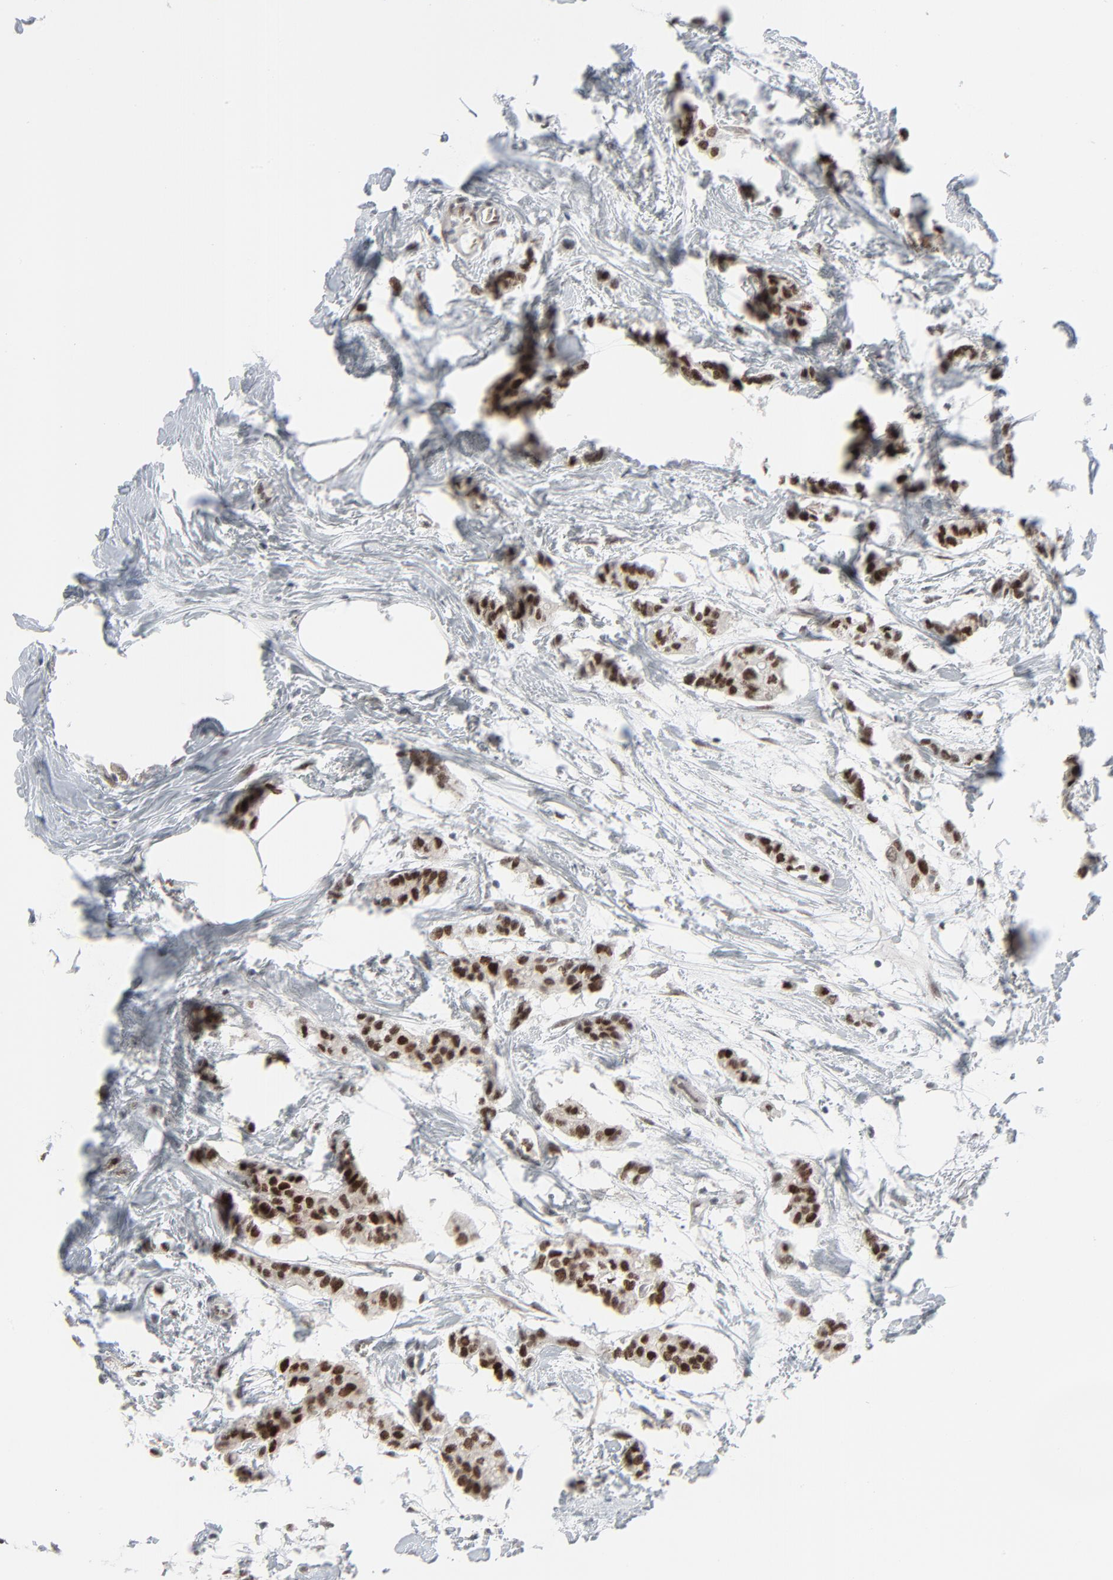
{"staining": {"intensity": "strong", "quantity": ">75%", "location": "nuclear"}, "tissue": "breast cancer", "cell_type": "Tumor cells", "image_type": "cancer", "snomed": [{"axis": "morphology", "description": "Duct carcinoma"}, {"axis": "topography", "description": "Breast"}], "caption": "Breast cancer (infiltrating ductal carcinoma) stained with a protein marker displays strong staining in tumor cells.", "gene": "FBXO28", "patient": {"sex": "female", "age": 84}}